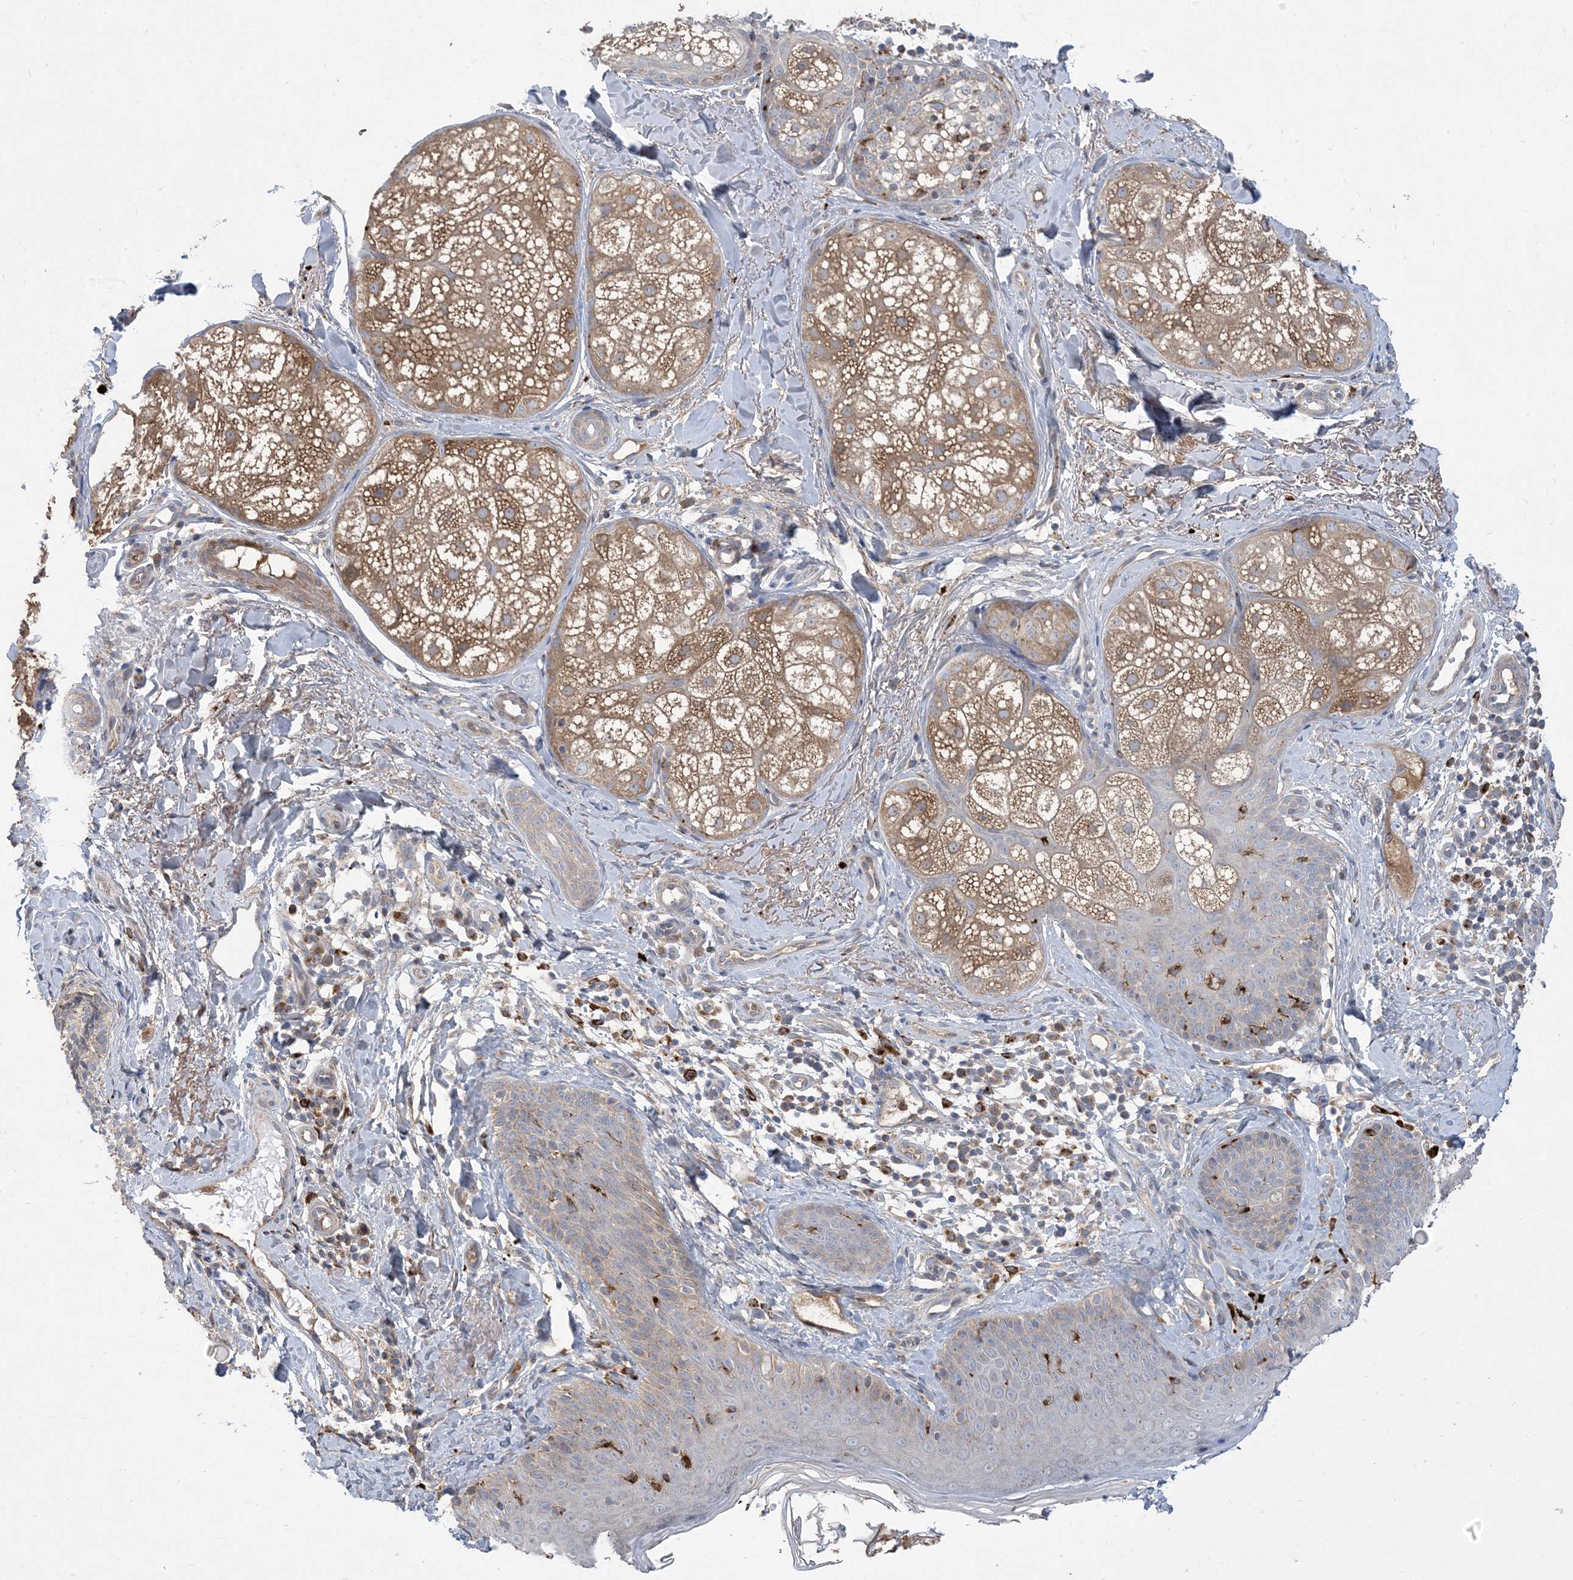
{"staining": {"intensity": "negative", "quantity": "none", "location": "none"}, "tissue": "skin", "cell_type": "Fibroblasts", "image_type": "normal", "snomed": [{"axis": "morphology", "description": "Normal tissue, NOS"}, {"axis": "topography", "description": "Skin"}], "caption": "Skin stained for a protein using immunohistochemistry shows no expression fibroblasts.", "gene": "MASP2", "patient": {"sex": "male", "age": 57}}